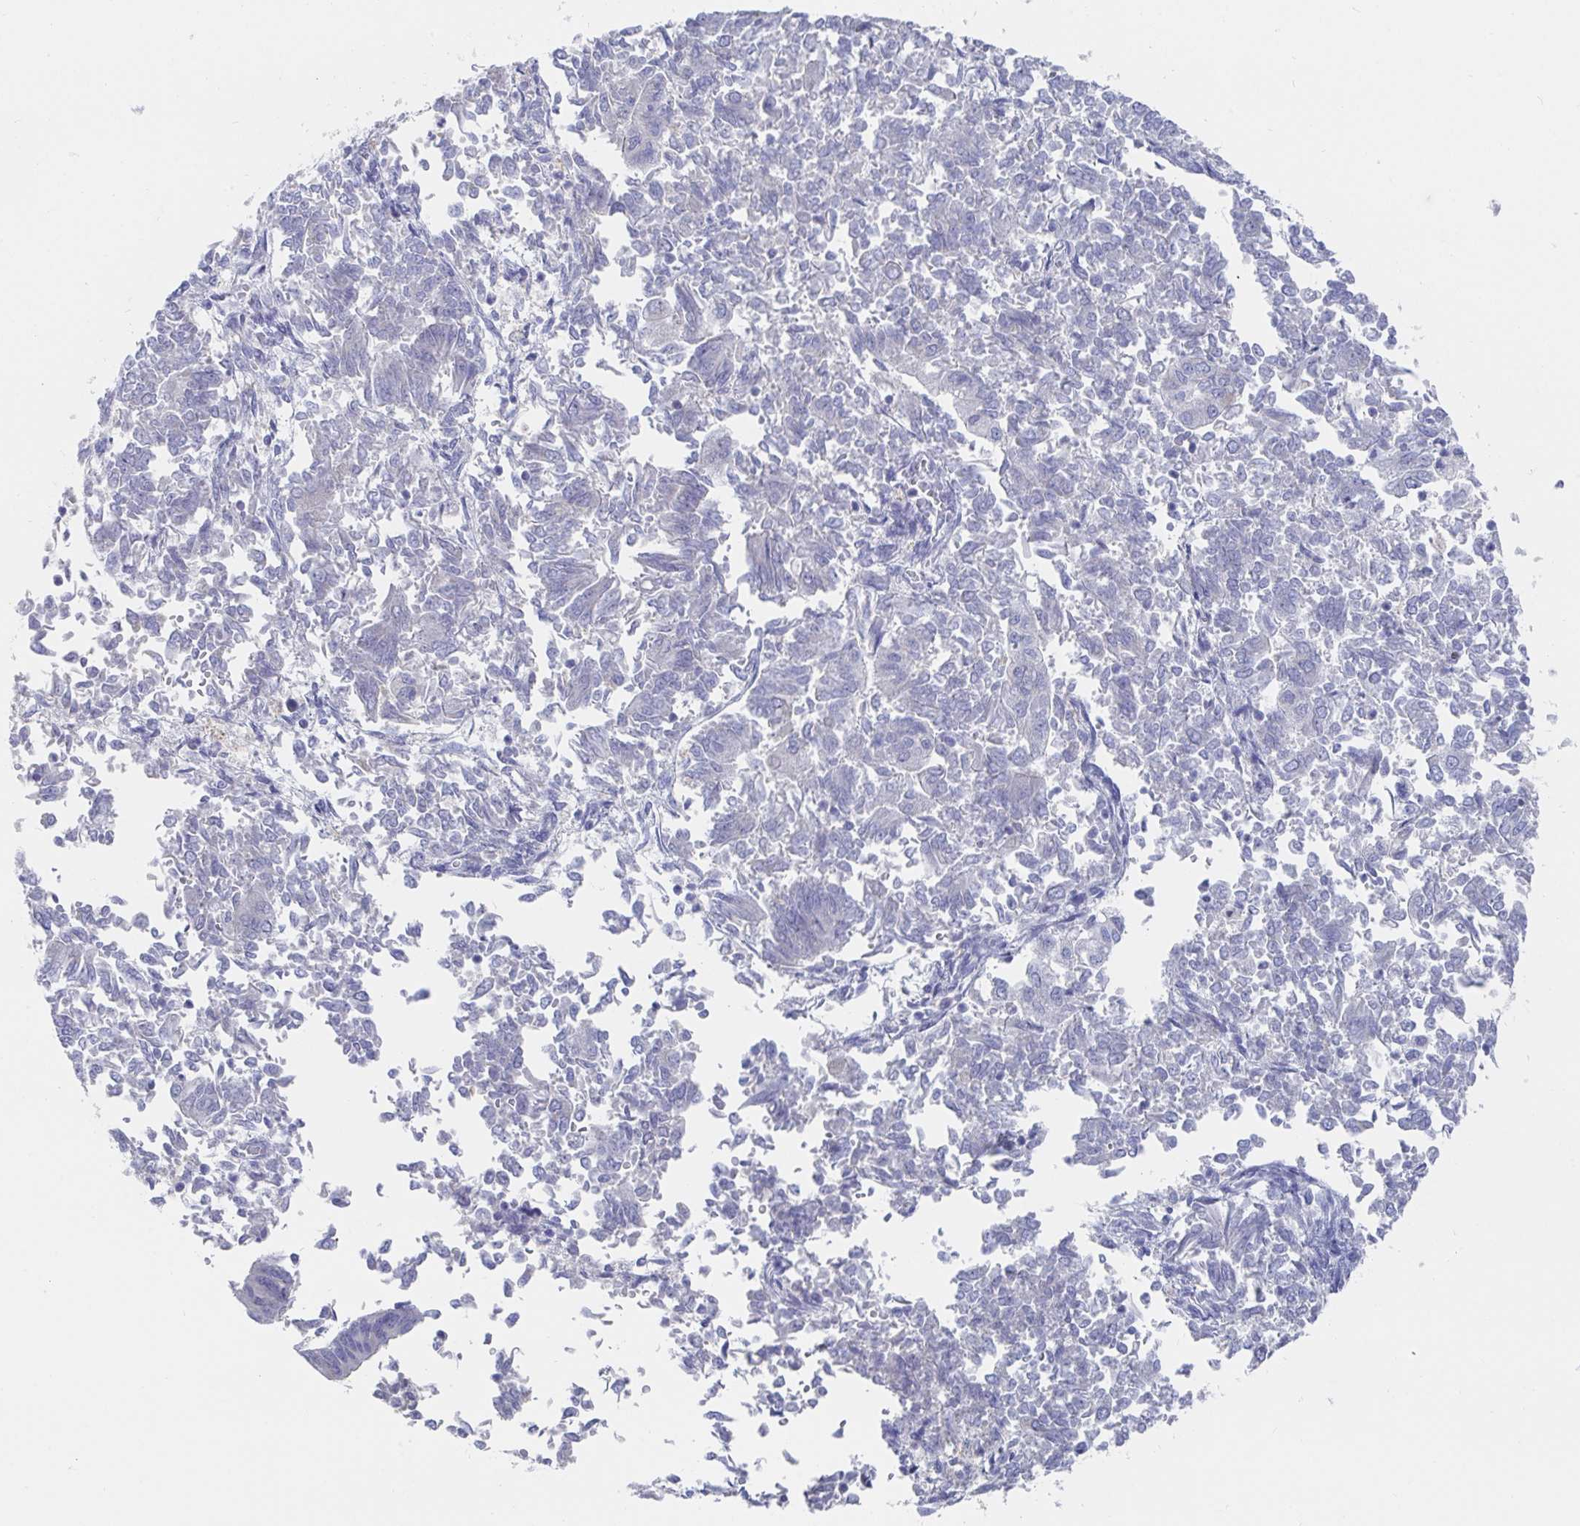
{"staining": {"intensity": "negative", "quantity": "none", "location": "none"}, "tissue": "endometrial cancer", "cell_type": "Tumor cells", "image_type": "cancer", "snomed": [{"axis": "morphology", "description": "Adenocarcinoma, NOS"}, {"axis": "topography", "description": "Endometrium"}], "caption": "Tumor cells are negative for protein expression in human endometrial cancer.", "gene": "ZNF430", "patient": {"sex": "female", "age": 65}}